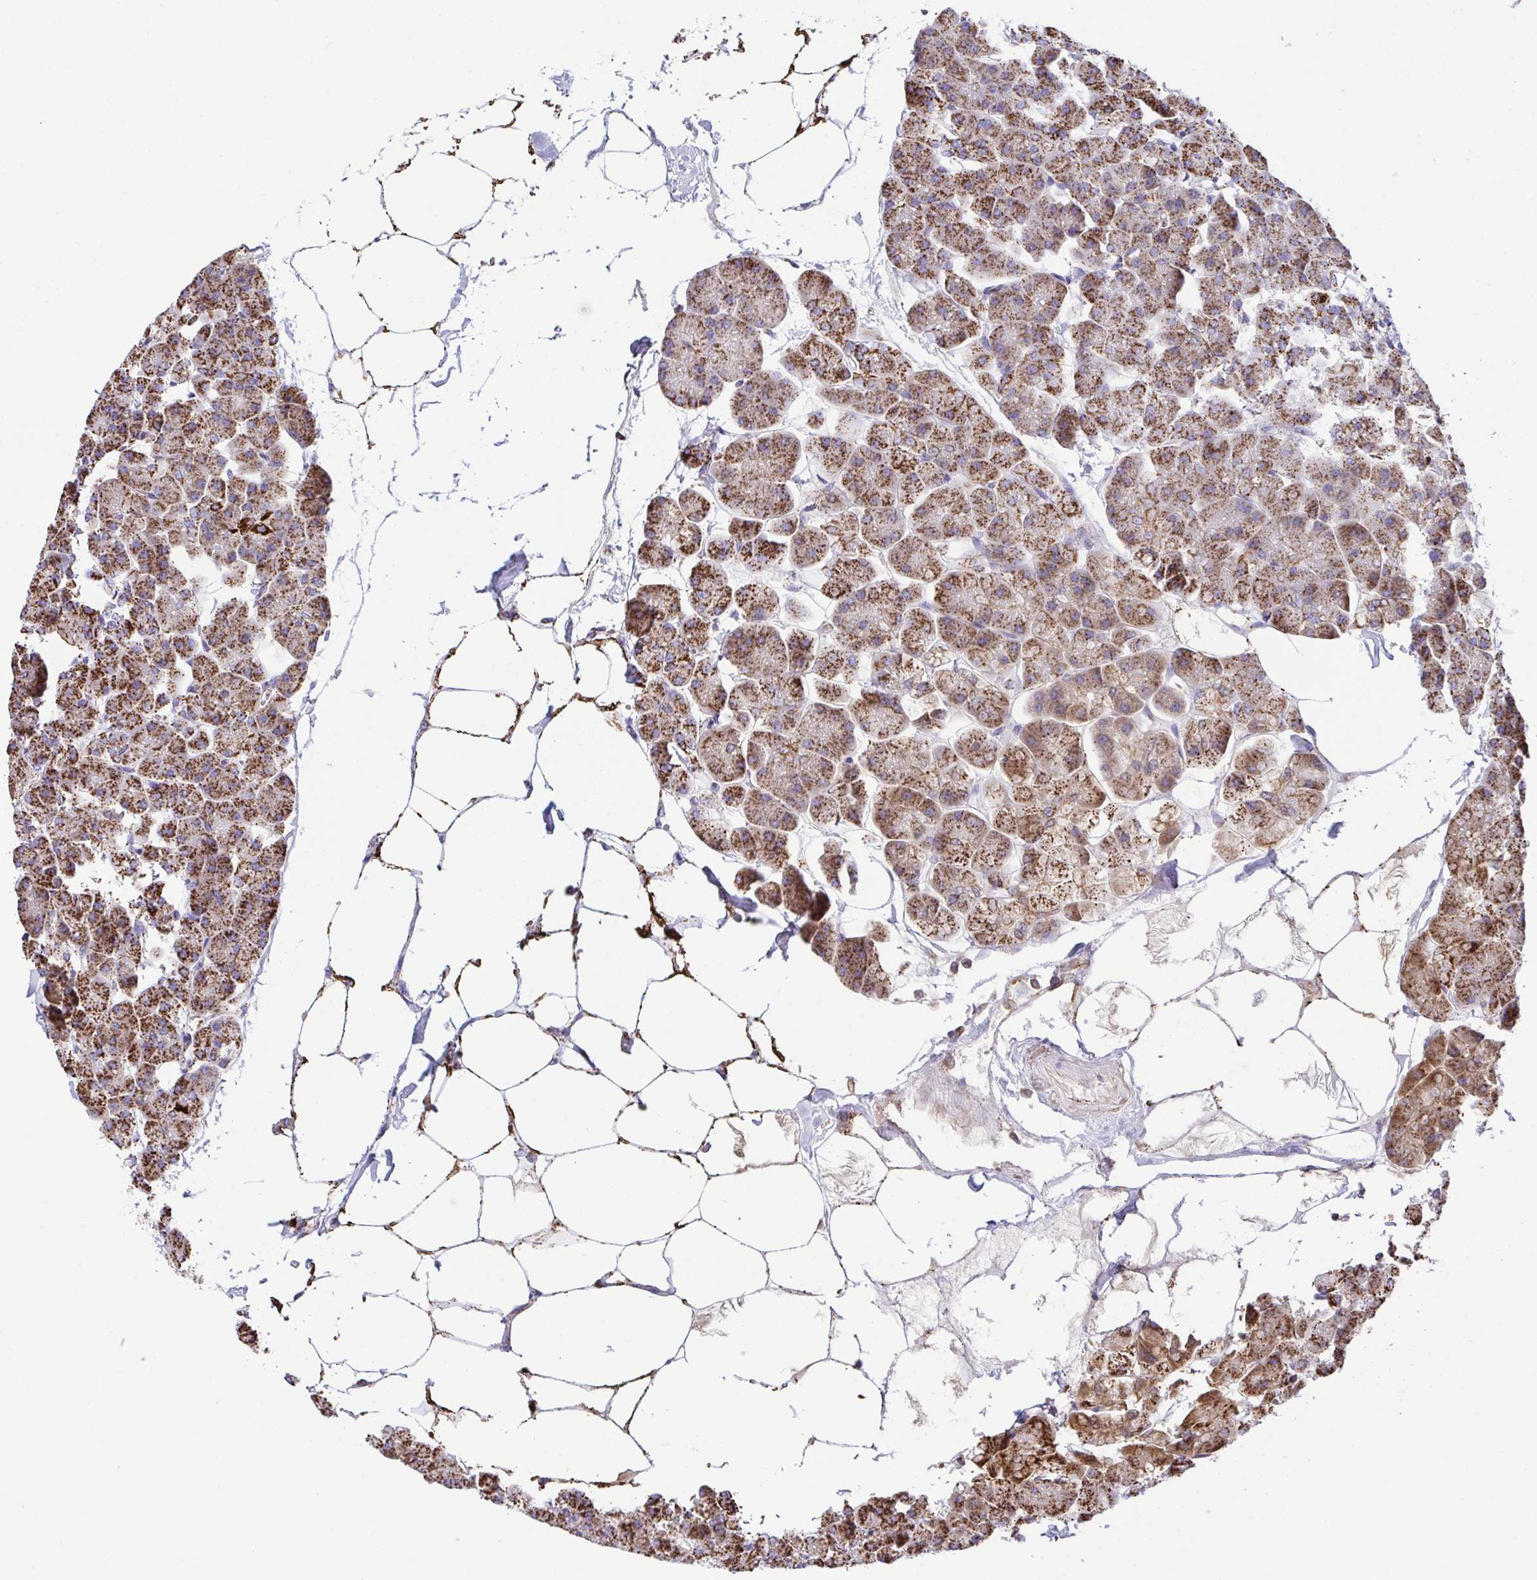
{"staining": {"intensity": "strong", "quantity": ">75%", "location": "cytoplasmic/membranous"}, "tissue": "pancreas", "cell_type": "Exocrine glandular cells", "image_type": "normal", "snomed": [{"axis": "morphology", "description": "Normal tissue, NOS"}, {"axis": "topography", "description": "Pancreas"}], "caption": "Pancreas stained with immunohistochemistry (IHC) exhibits strong cytoplasmic/membranous expression in about >75% of exocrine glandular cells. The staining was performed using DAB, with brown indicating positive protein expression. Nuclei are stained blue with hematoxylin.", "gene": "PCMTD2", "patient": {"sex": "male", "age": 35}}